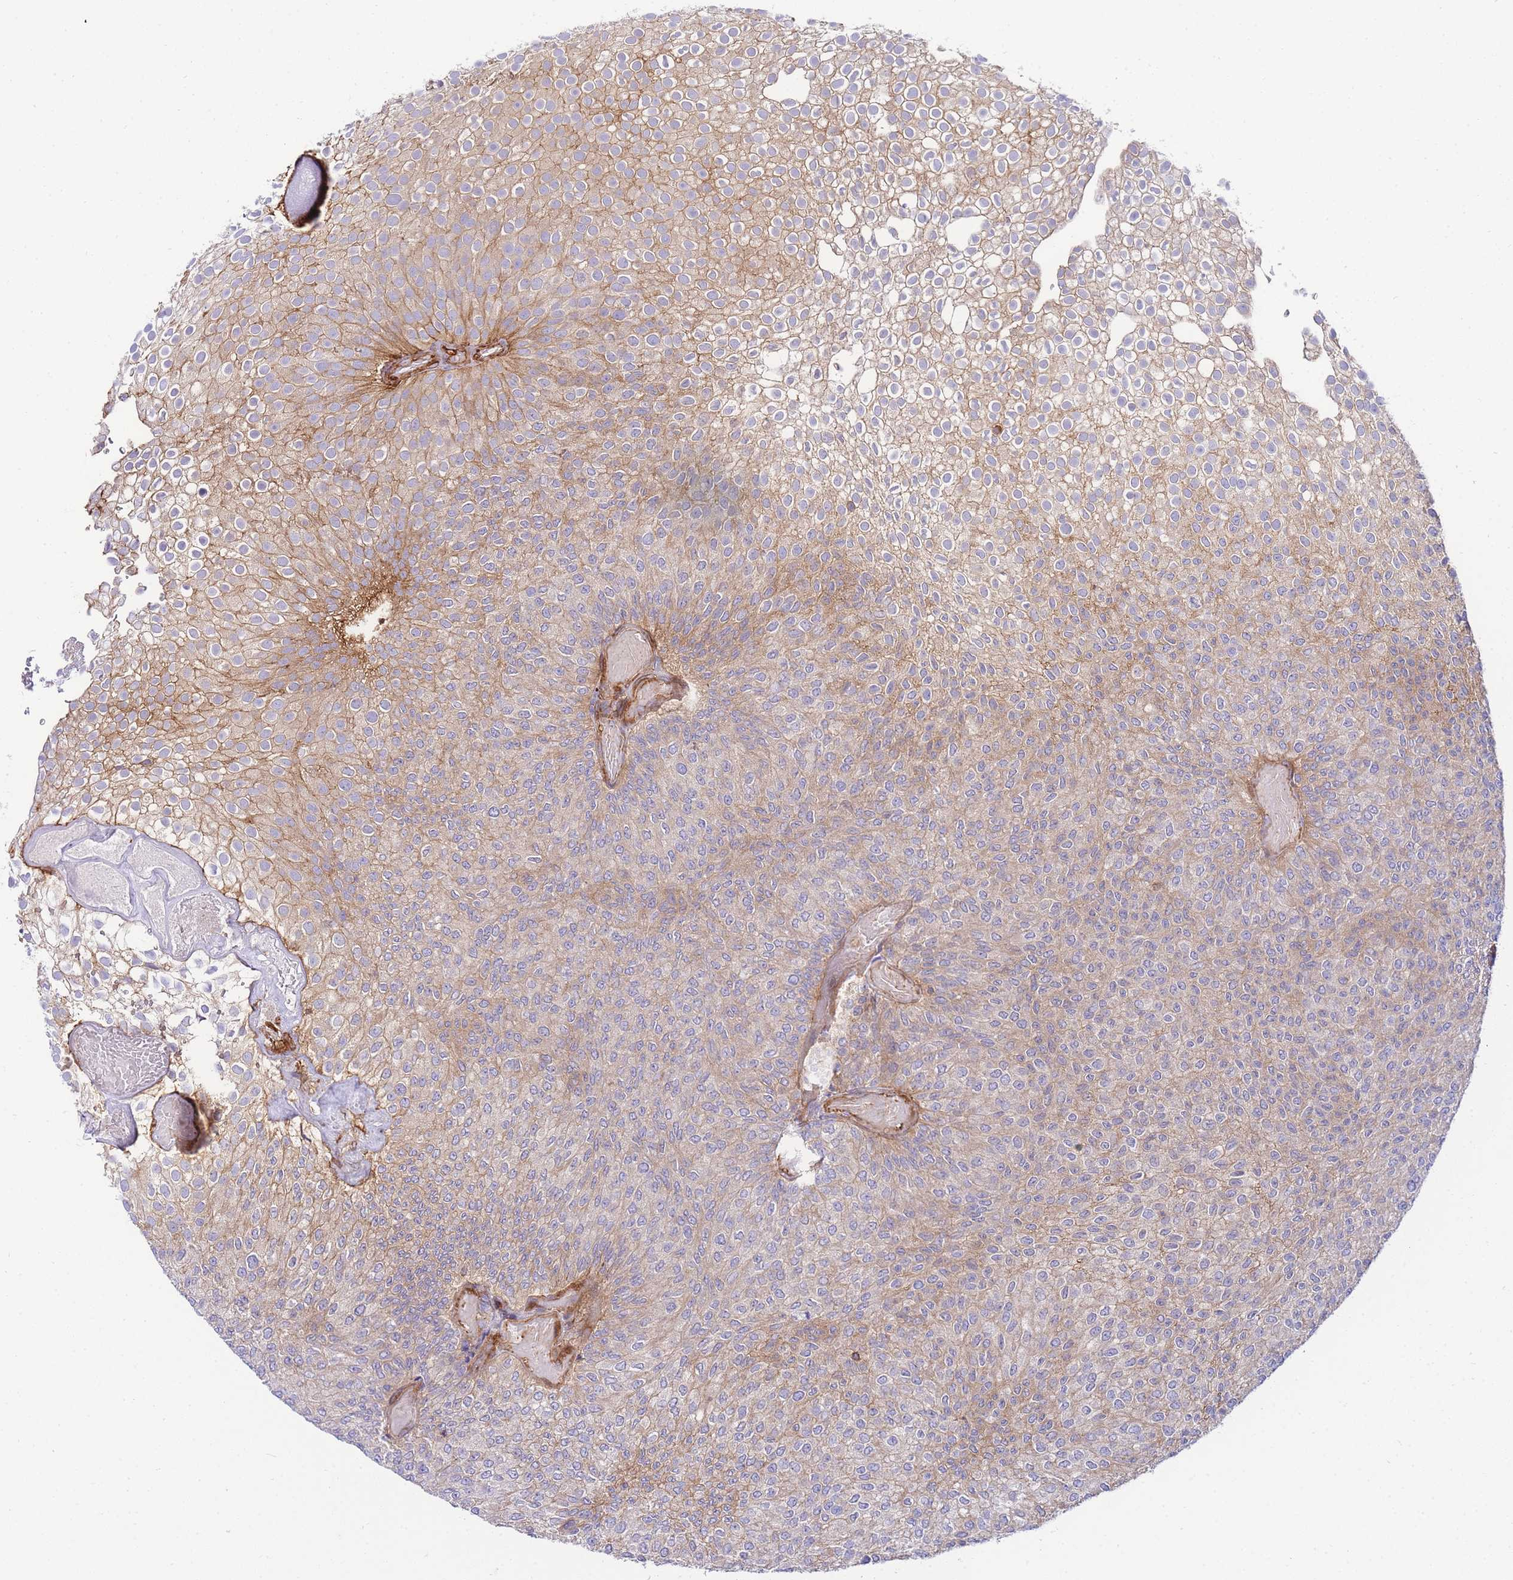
{"staining": {"intensity": "weak", "quantity": "25%-75%", "location": "cytoplasmic/membranous"}, "tissue": "urothelial cancer", "cell_type": "Tumor cells", "image_type": "cancer", "snomed": [{"axis": "morphology", "description": "Urothelial carcinoma, Low grade"}, {"axis": "topography", "description": "Urinary bladder"}], "caption": "A low amount of weak cytoplasmic/membranous positivity is identified in approximately 25%-75% of tumor cells in urothelial cancer tissue. Nuclei are stained in blue.", "gene": "FBN3", "patient": {"sex": "male", "age": 78}}